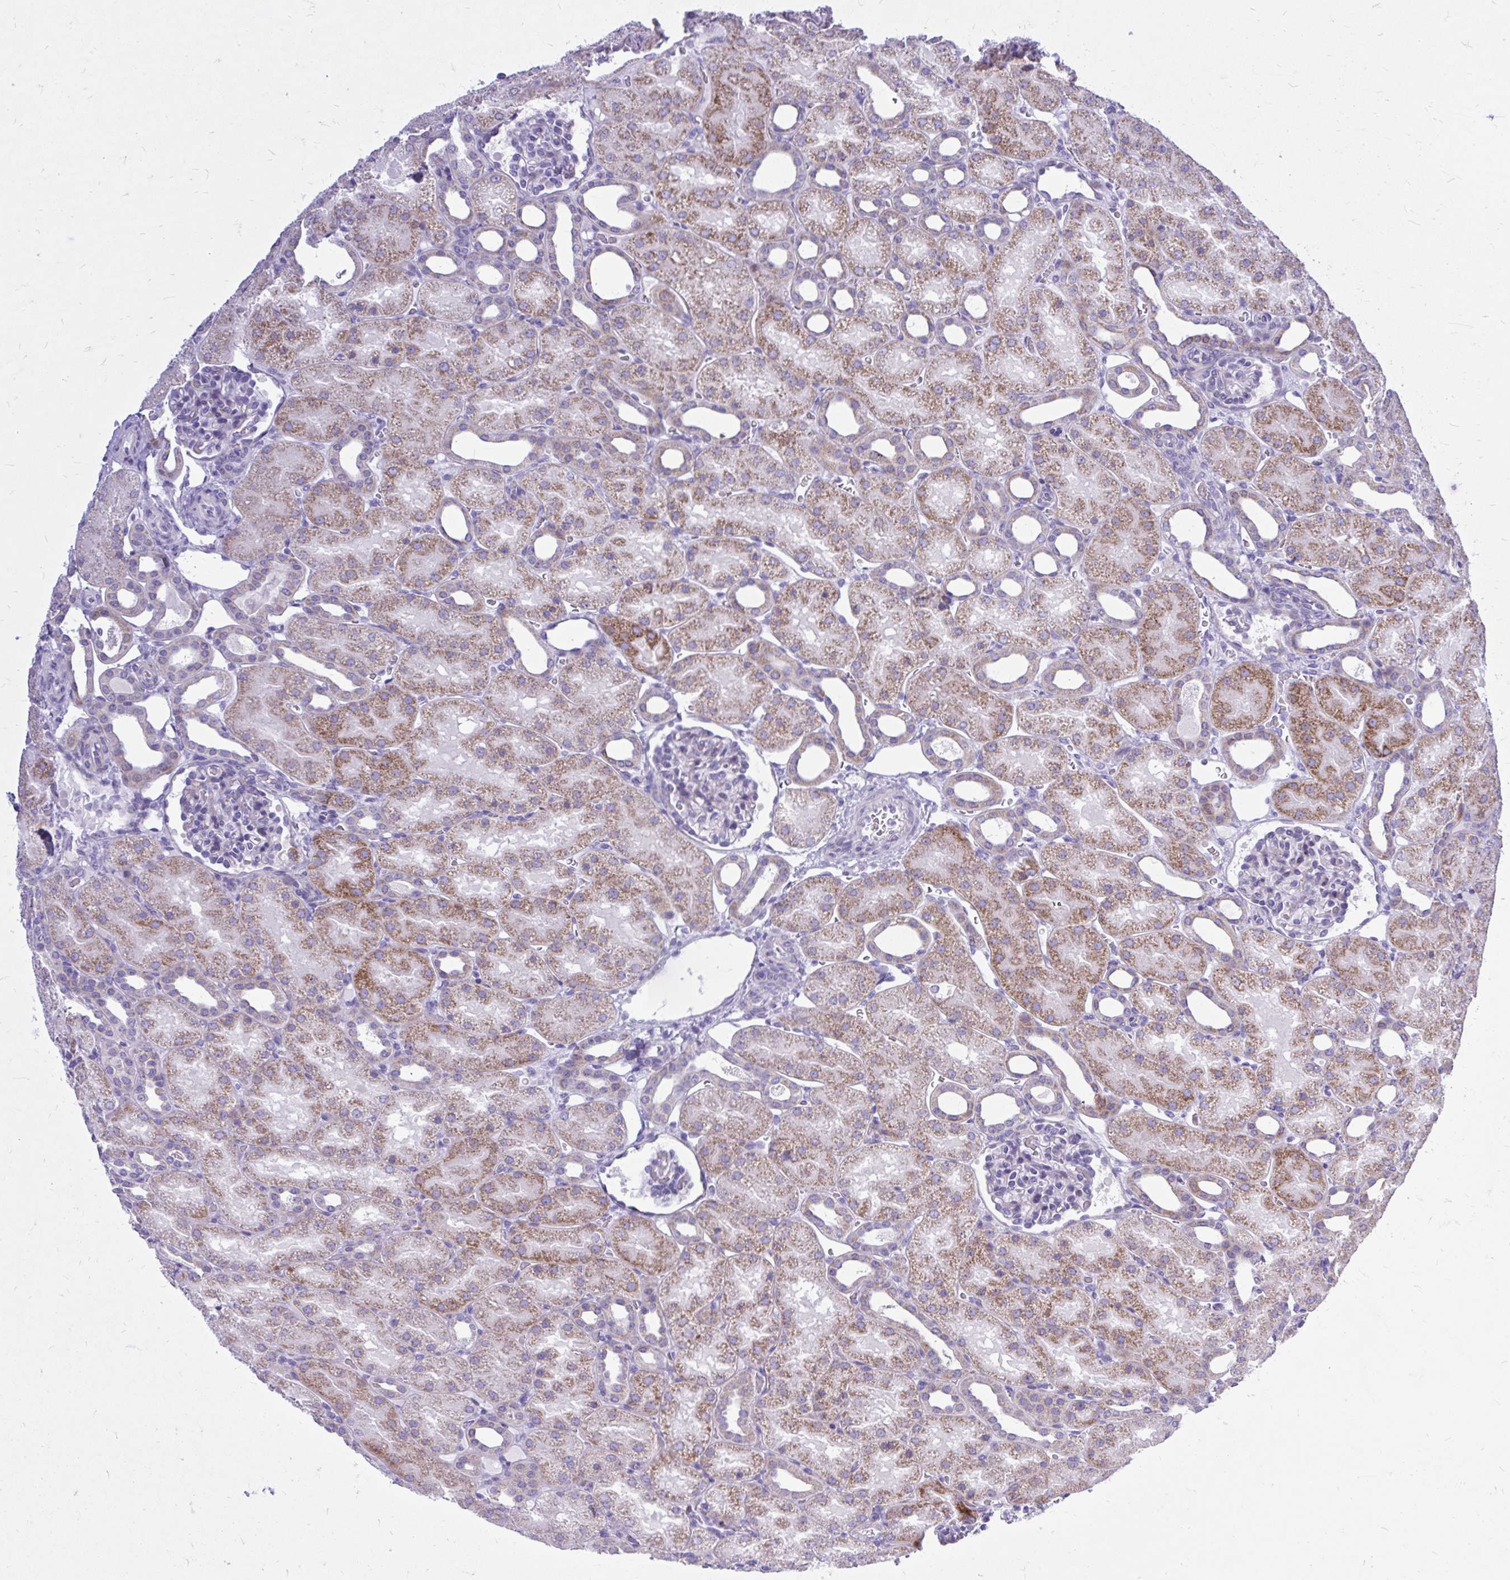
{"staining": {"intensity": "negative", "quantity": "none", "location": "none"}, "tissue": "kidney", "cell_type": "Cells in glomeruli", "image_type": "normal", "snomed": [{"axis": "morphology", "description": "Normal tissue, NOS"}, {"axis": "topography", "description": "Kidney"}], "caption": "Immunohistochemistry of unremarkable kidney shows no positivity in cells in glomeruli.", "gene": "BCL6B", "patient": {"sex": "male", "age": 2}}